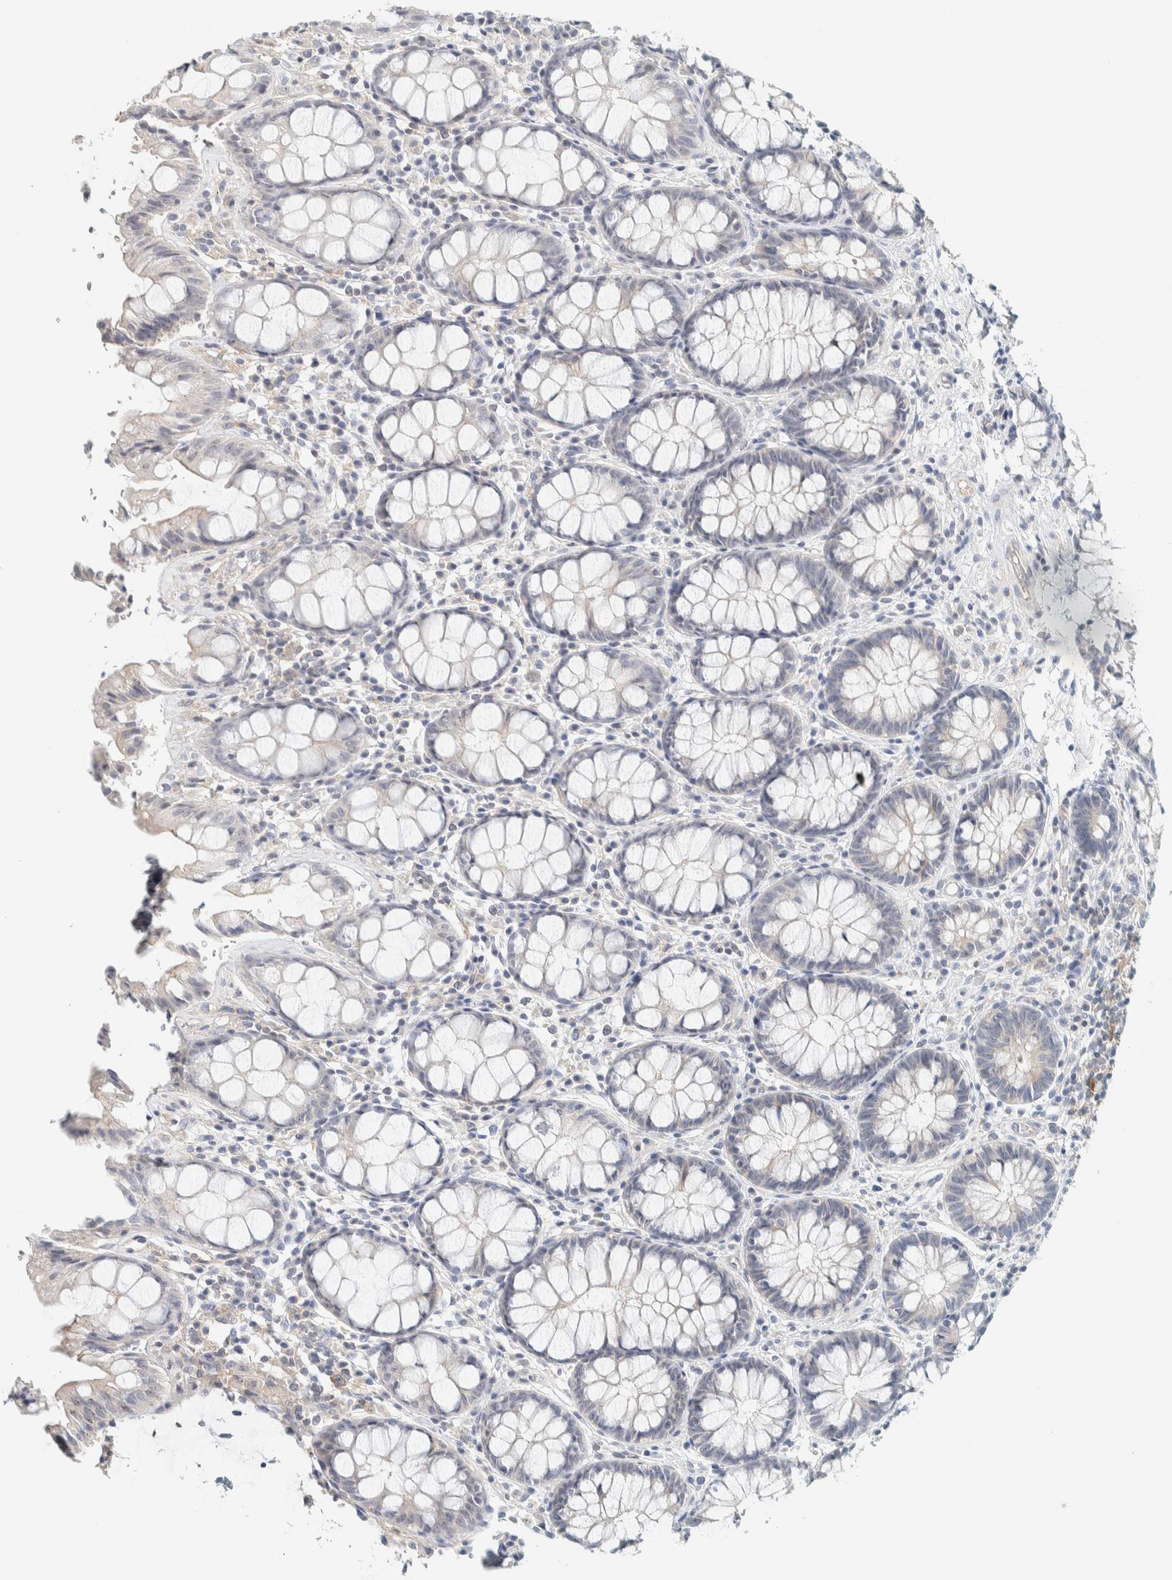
{"staining": {"intensity": "weak", "quantity": "<25%", "location": "cytoplasmic/membranous,nuclear"}, "tissue": "rectum", "cell_type": "Glandular cells", "image_type": "normal", "snomed": [{"axis": "morphology", "description": "Normal tissue, NOS"}, {"axis": "topography", "description": "Rectum"}], "caption": "A photomicrograph of human rectum is negative for staining in glandular cells. (DAB IHC with hematoxylin counter stain).", "gene": "NDE1", "patient": {"sex": "male", "age": 64}}